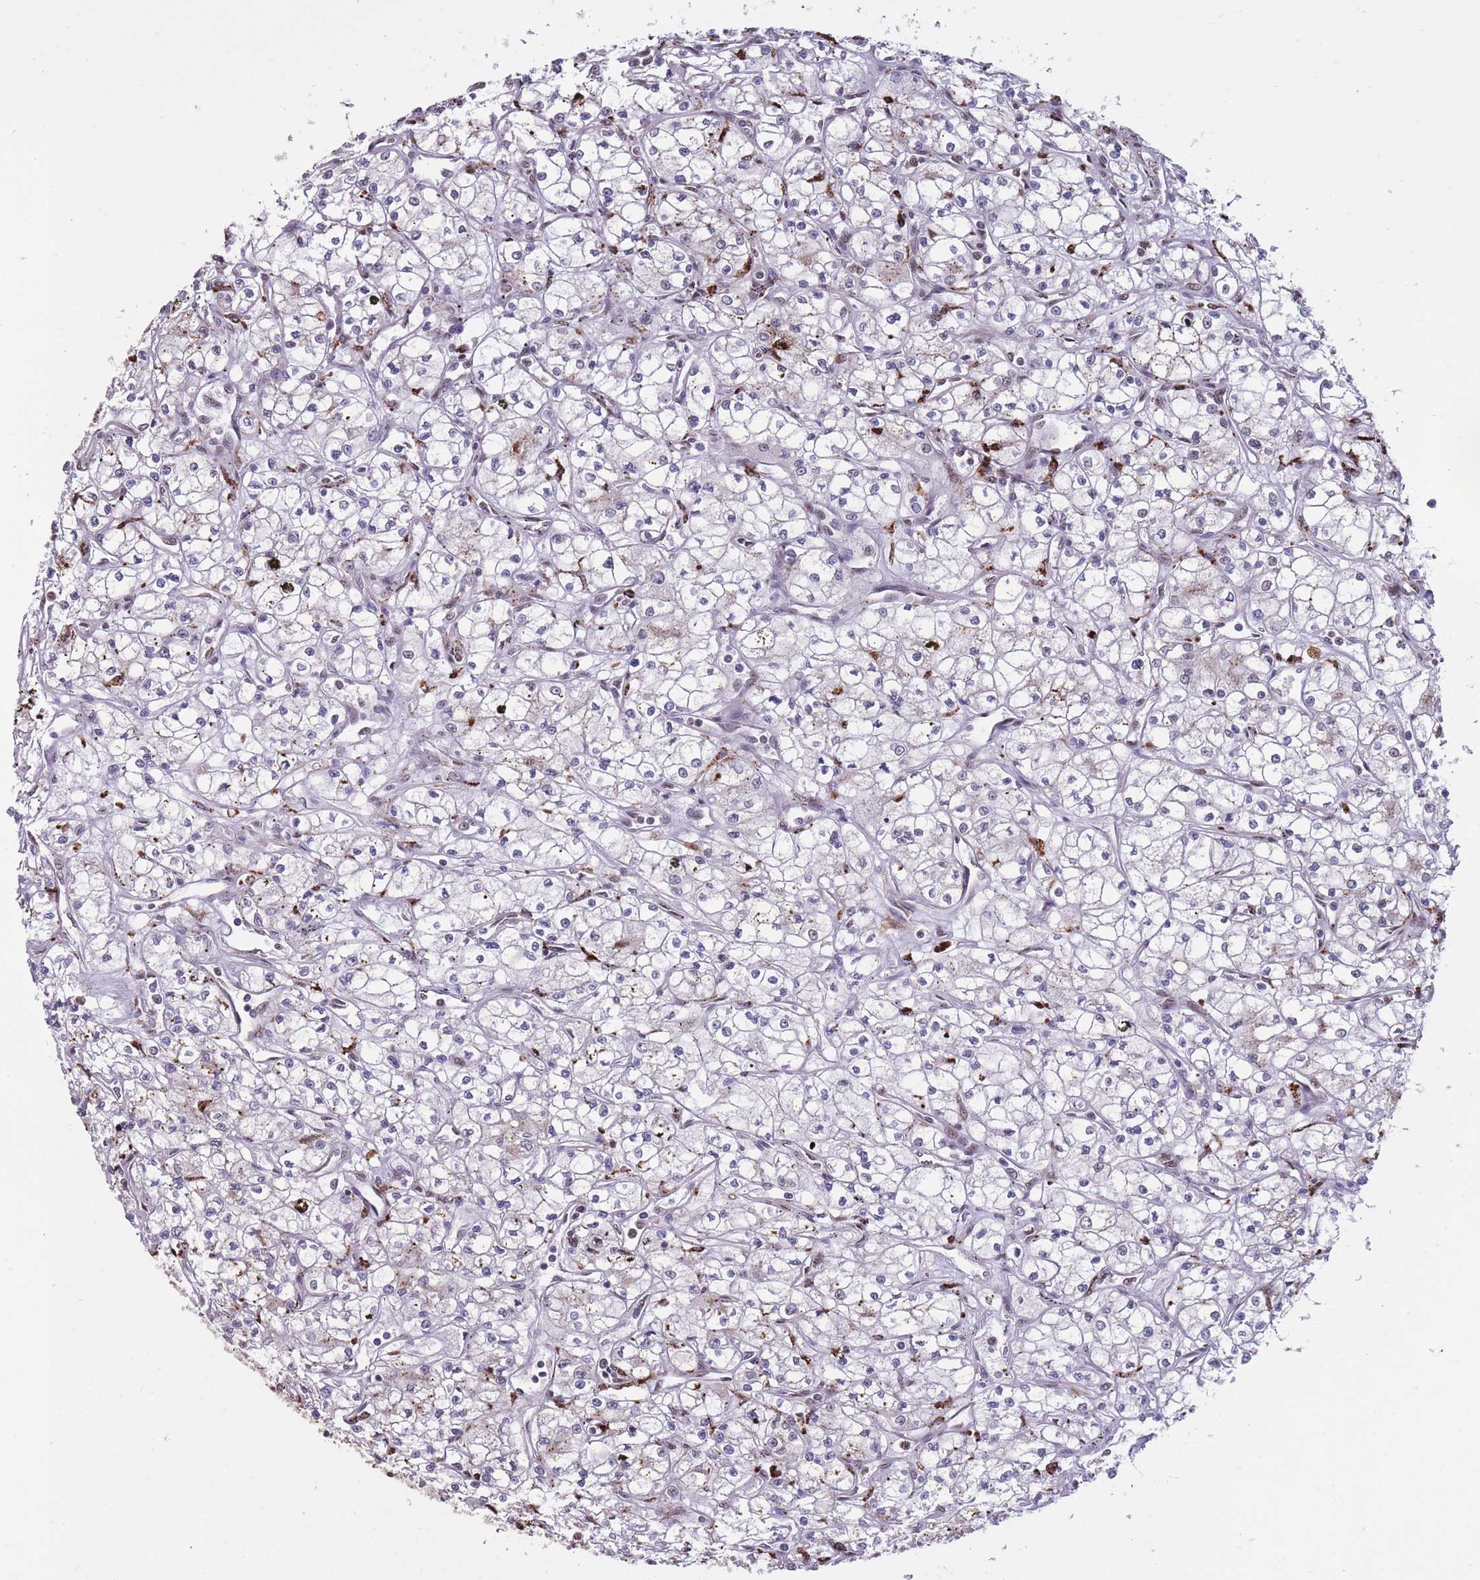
{"staining": {"intensity": "moderate", "quantity": "<25%", "location": "cytoplasmic/membranous"}, "tissue": "renal cancer", "cell_type": "Tumor cells", "image_type": "cancer", "snomed": [{"axis": "morphology", "description": "Adenocarcinoma, NOS"}, {"axis": "topography", "description": "Kidney"}], "caption": "Adenocarcinoma (renal) stained with a protein marker shows moderate staining in tumor cells.", "gene": "PRPF19", "patient": {"sex": "male", "age": 59}}